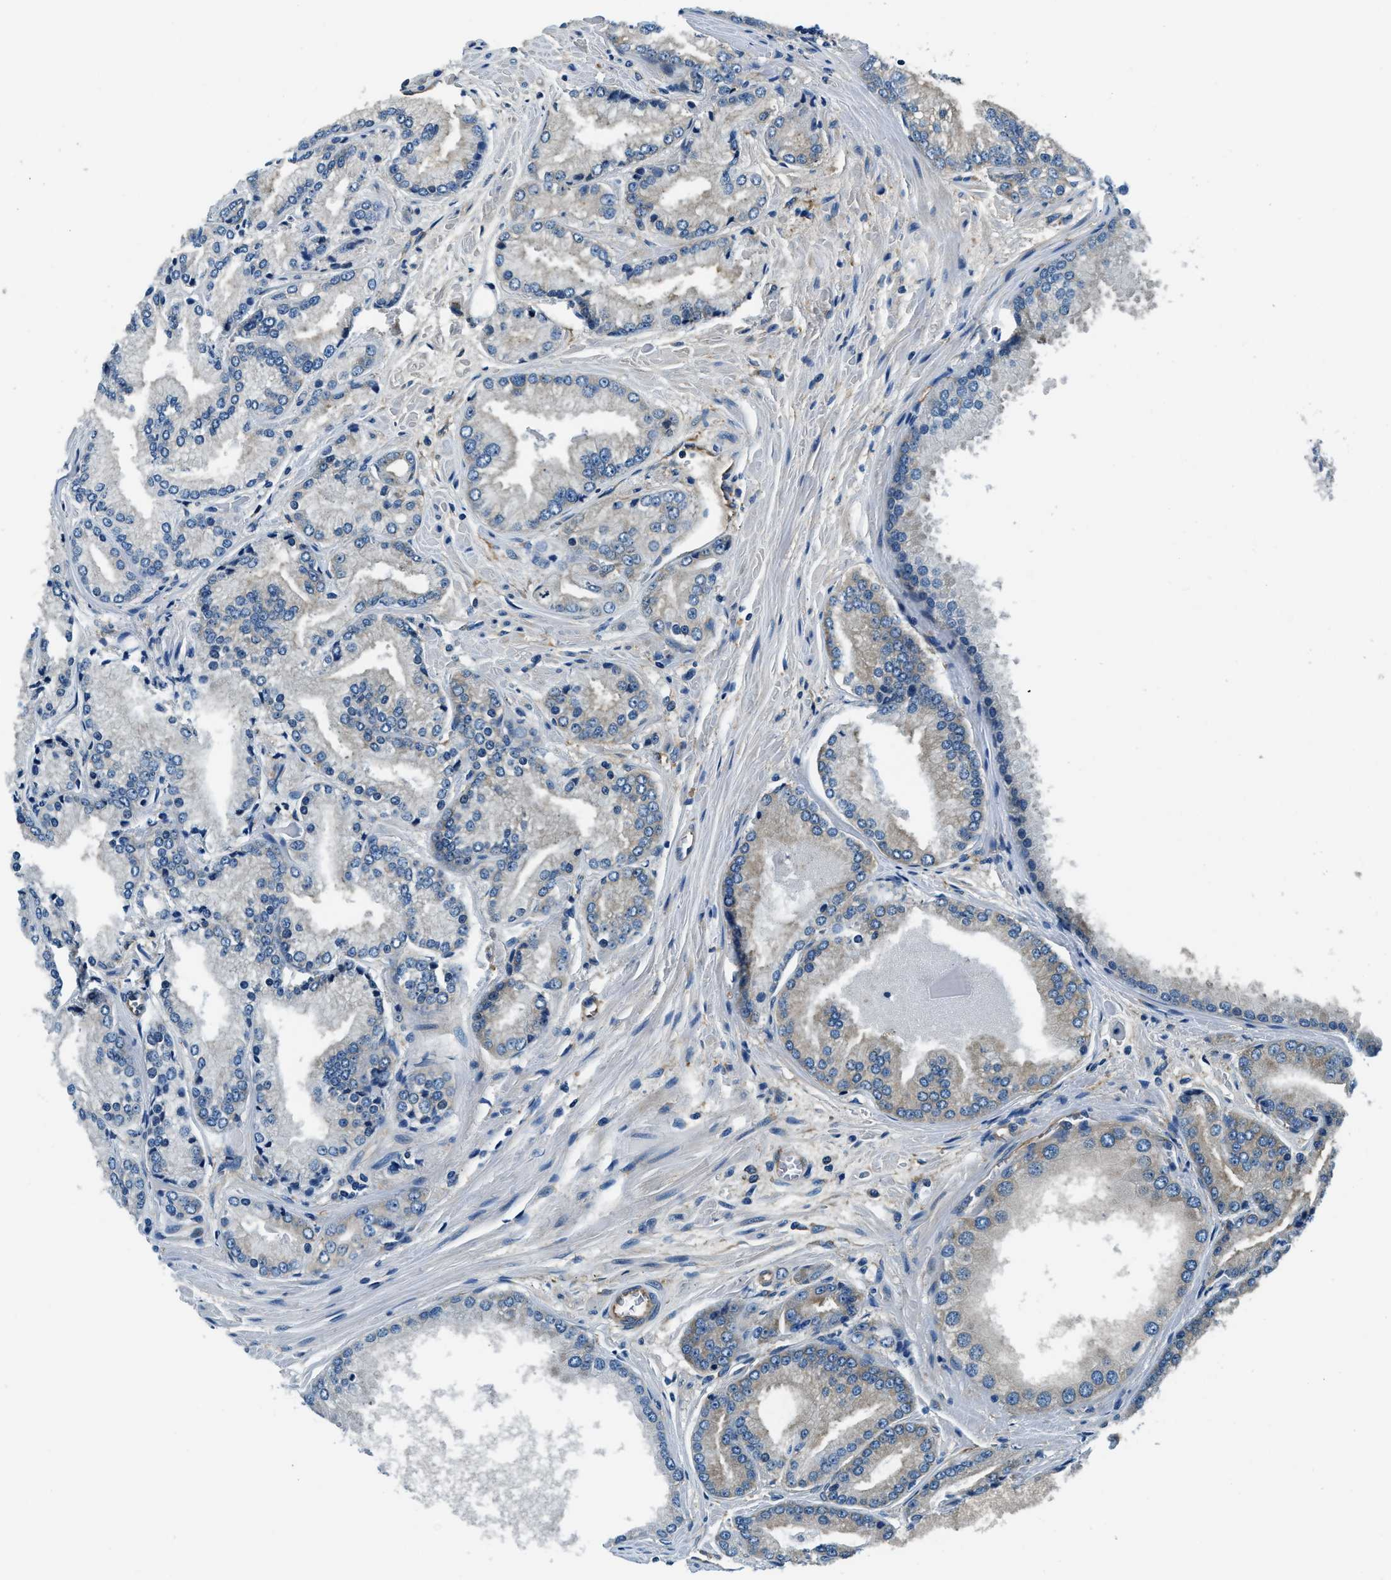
{"staining": {"intensity": "weak", "quantity": "<25%", "location": "cytoplasmic/membranous"}, "tissue": "prostate cancer", "cell_type": "Tumor cells", "image_type": "cancer", "snomed": [{"axis": "morphology", "description": "Adenocarcinoma, High grade"}, {"axis": "topography", "description": "Prostate"}], "caption": "High power microscopy image of an IHC image of prostate cancer, revealing no significant positivity in tumor cells.", "gene": "EEA1", "patient": {"sex": "male", "age": 59}}